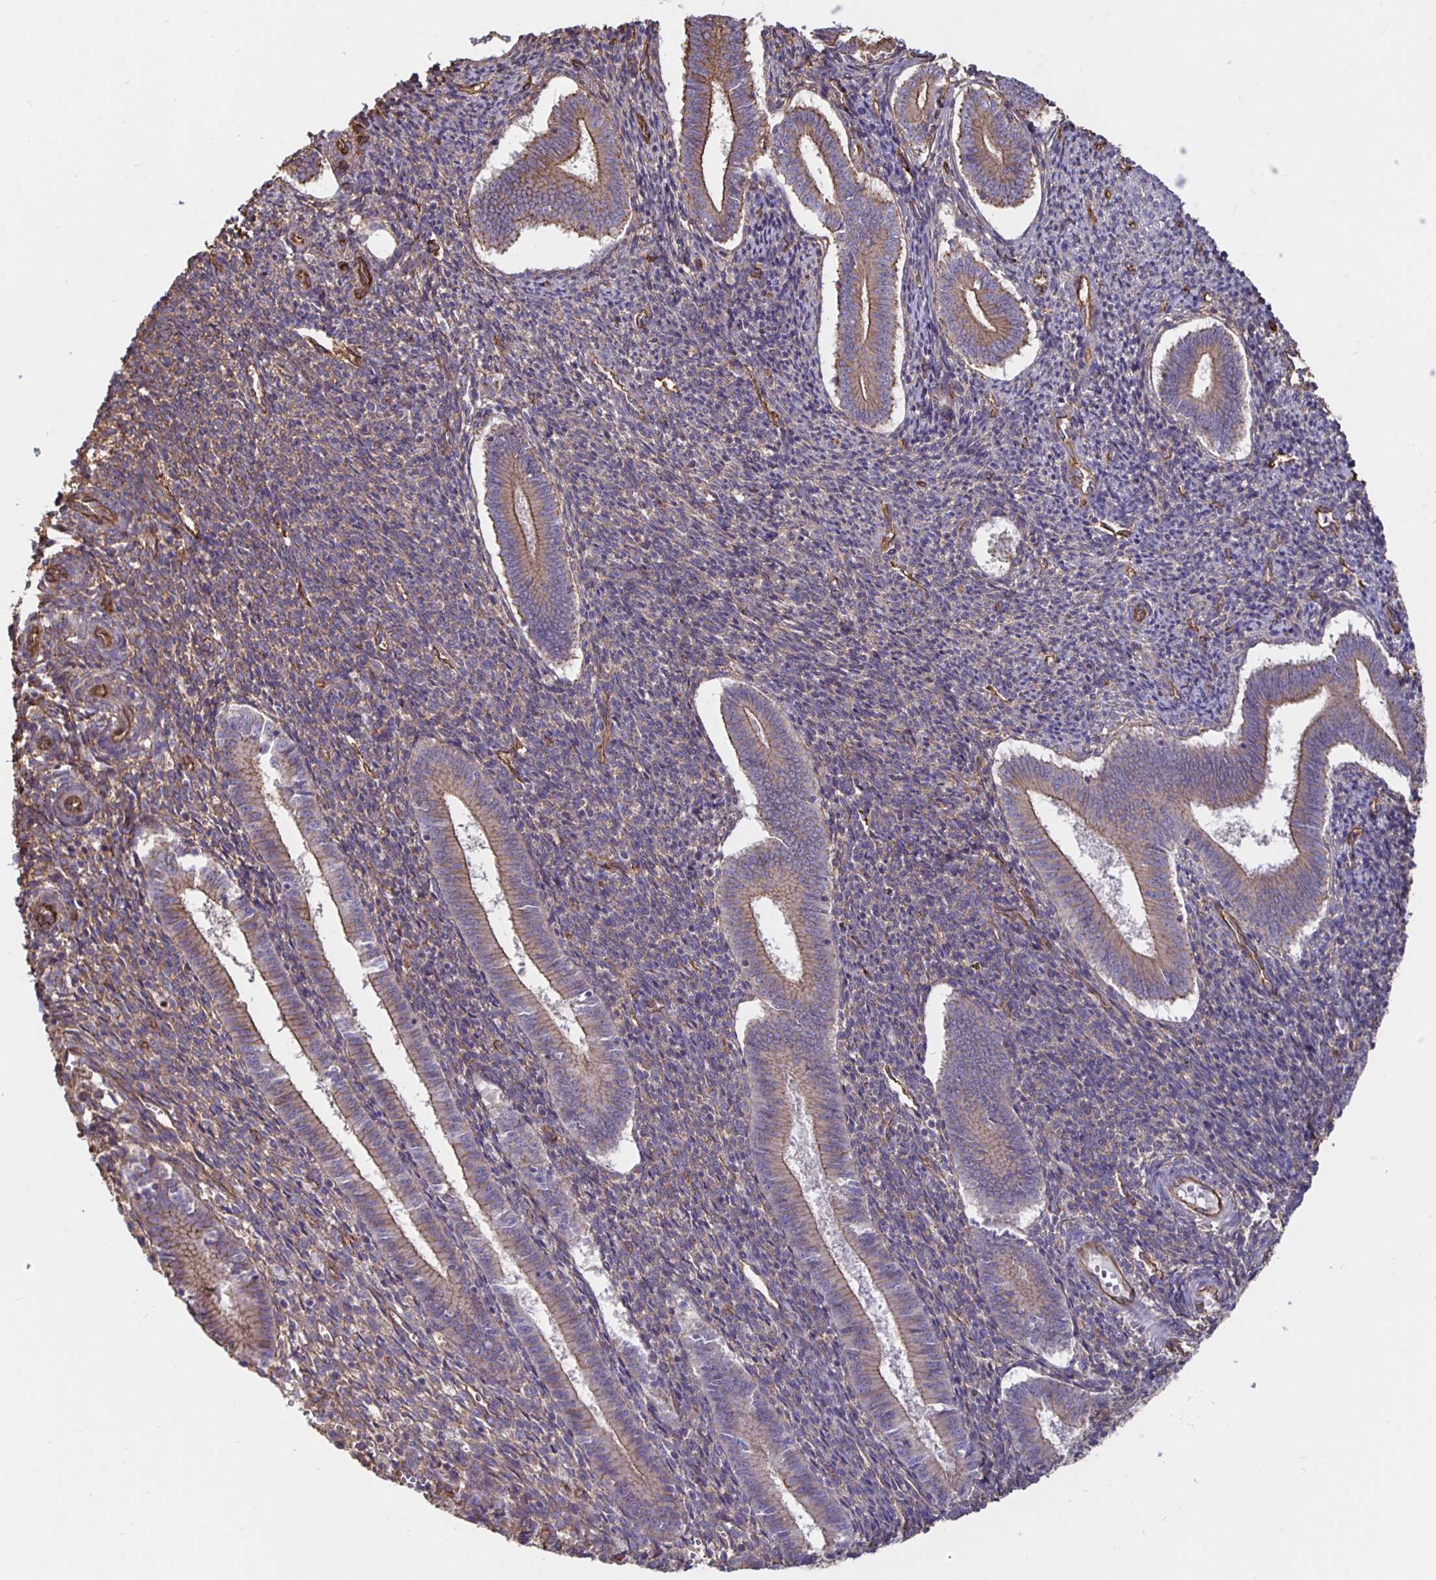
{"staining": {"intensity": "moderate", "quantity": "<25%", "location": "cytoplasmic/membranous"}, "tissue": "endometrium", "cell_type": "Cells in endometrial stroma", "image_type": "normal", "snomed": [{"axis": "morphology", "description": "Normal tissue, NOS"}, {"axis": "topography", "description": "Endometrium"}], "caption": "This histopathology image reveals IHC staining of unremarkable endometrium, with low moderate cytoplasmic/membranous positivity in about <25% of cells in endometrial stroma.", "gene": "ARHGEF39", "patient": {"sex": "female", "age": 25}}